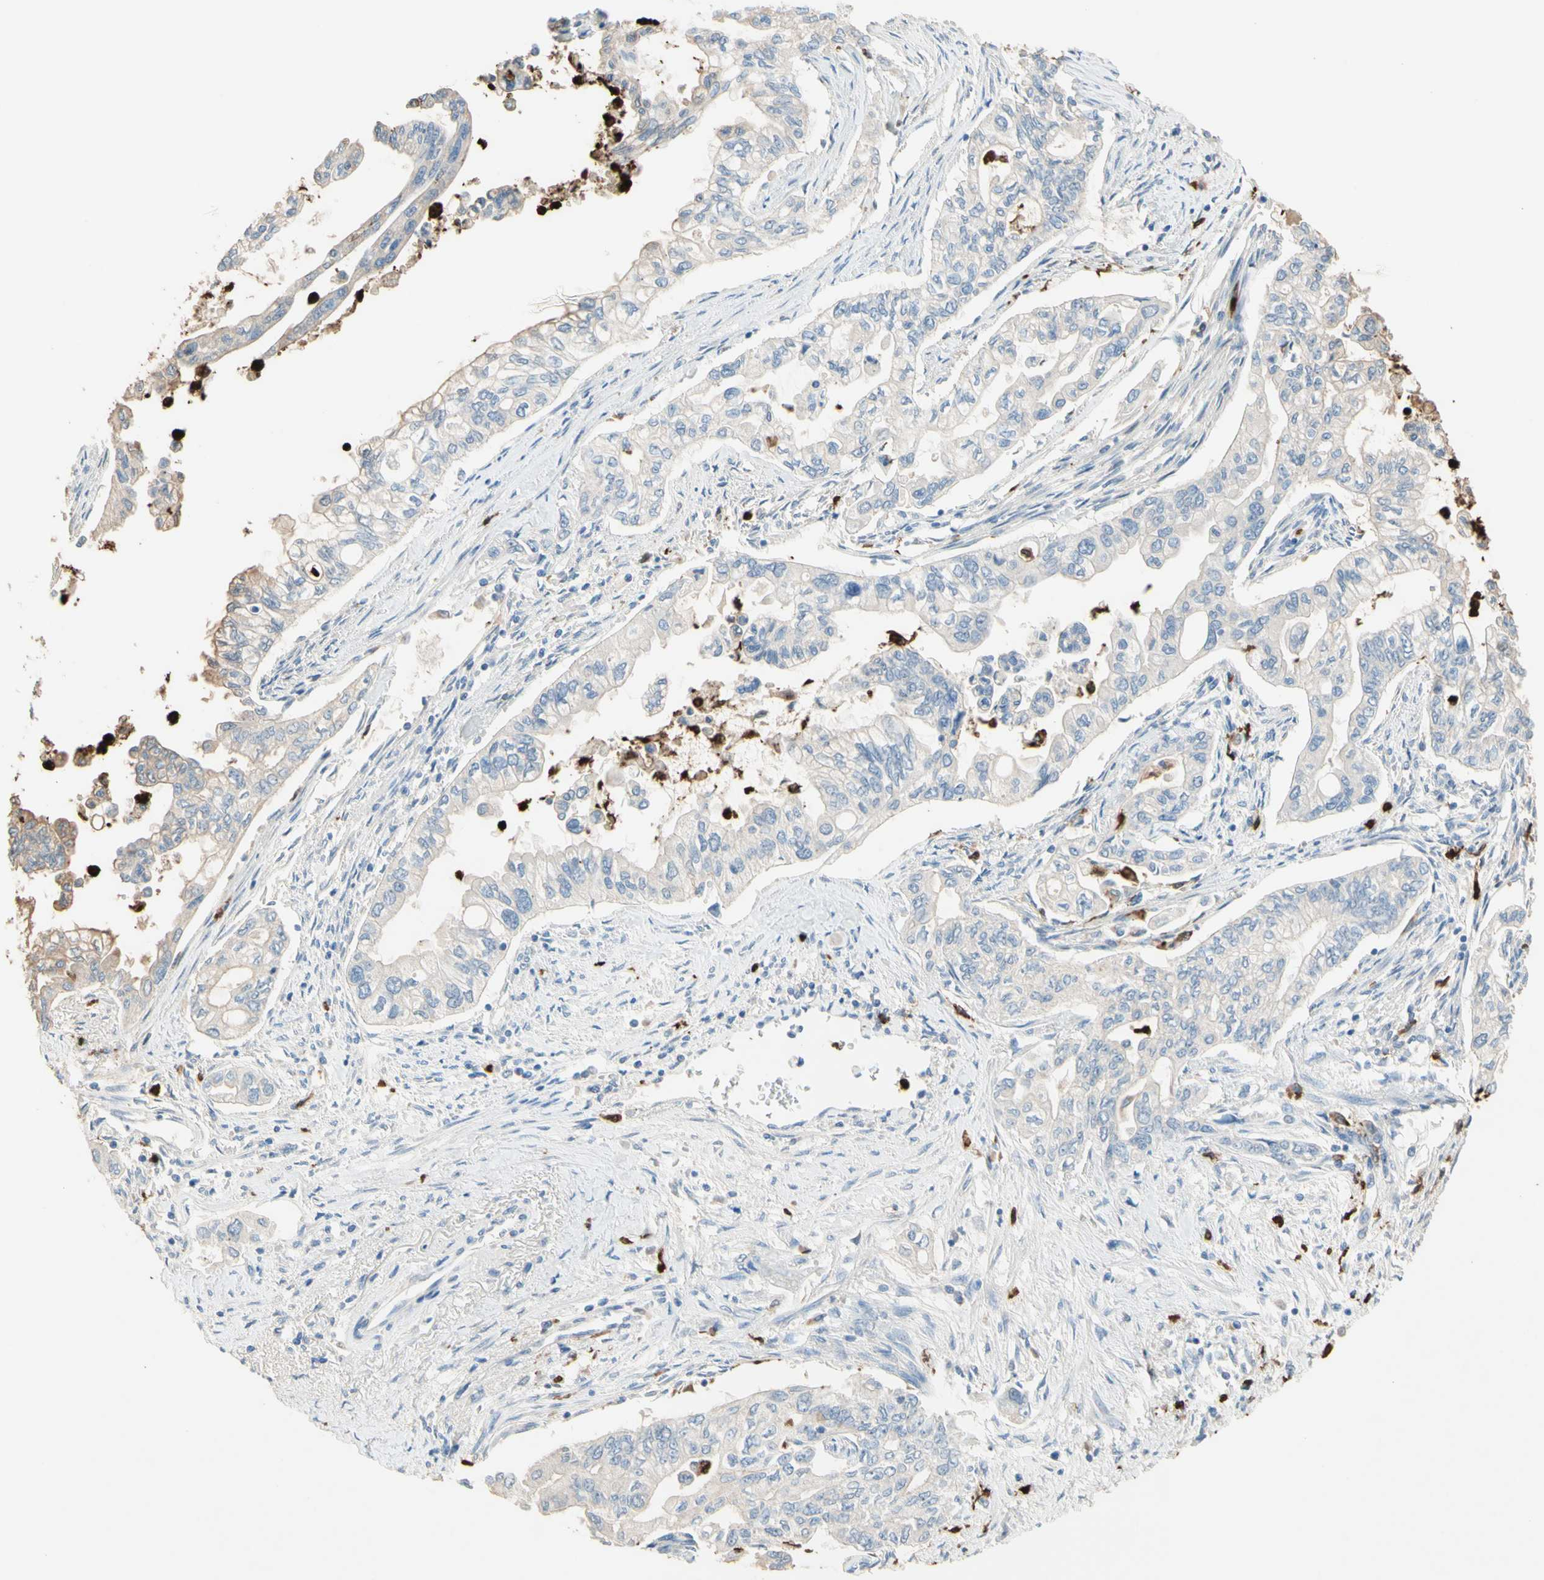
{"staining": {"intensity": "negative", "quantity": "none", "location": "none"}, "tissue": "pancreatic cancer", "cell_type": "Tumor cells", "image_type": "cancer", "snomed": [{"axis": "morphology", "description": "Normal tissue, NOS"}, {"axis": "topography", "description": "Pancreas"}], "caption": "Immunohistochemistry (IHC) micrograph of human pancreatic cancer stained for a protein (brown), which exhibits no staining in tumor cells. (Stains: DAB (3,3'-diaminobenzidine) IHC with hematoxylin counter stain, Microscopy: brightfield microscopy at high magnification).", "gene": "NFKBIZ", "patient": {"sex": "male", "age": 42}}